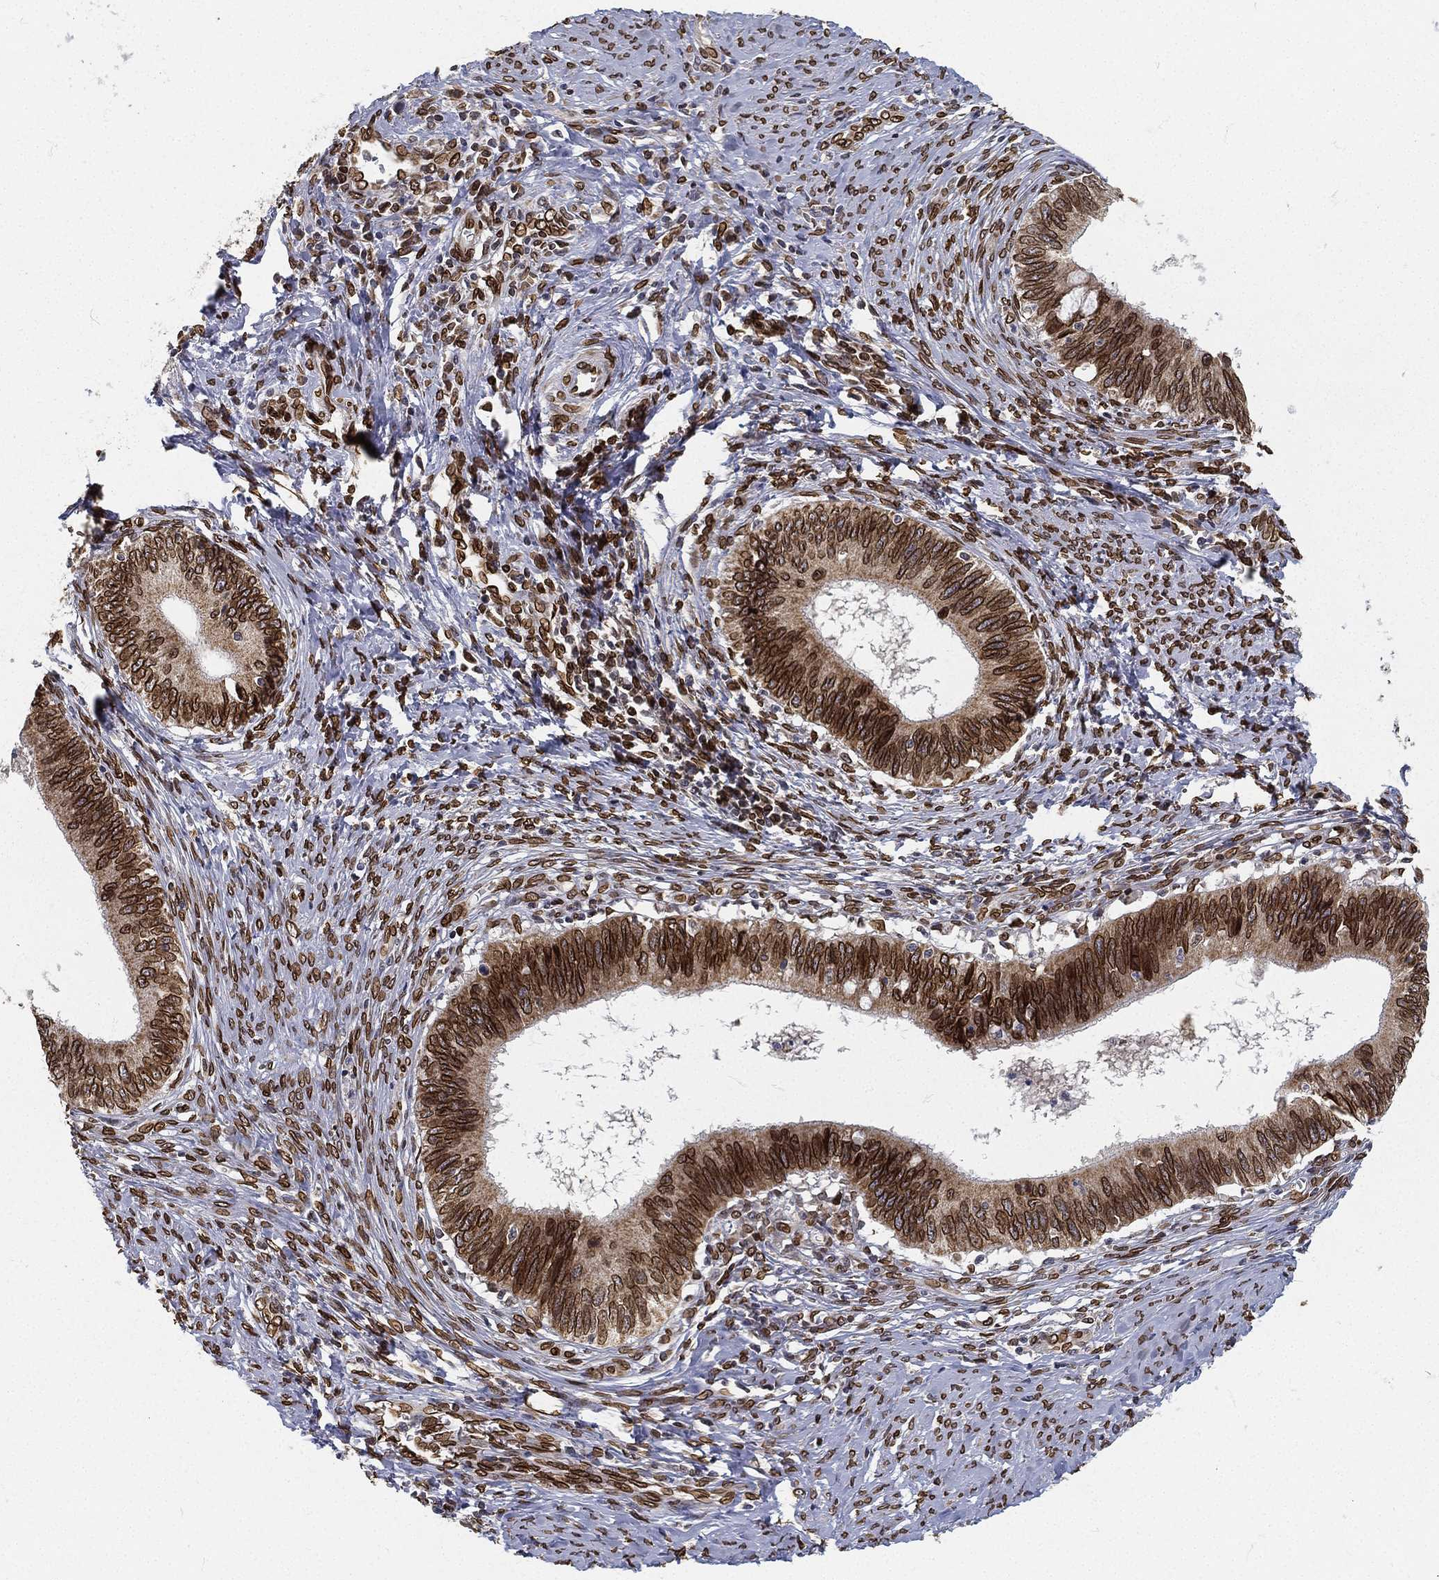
{"staining": {"intensity": "strong", "quantity": ">75%", "location": "cytoplasmic/membranous,nuclear"}, "tissue": "cervical cancer", "cell_type": "Tumor cells", "image_type": "cancer", "snomed": [{"axis": "morphology", "description": "Adenocarcinoma, NOS"}, {"axis": "topography", "description": "Cervix"}], "caption": "A brown stain highlights strong cytoplasmic/membranous and nuclear positivity of a protein in human cervical cancer tumor cells.", "gene": "PALB2", "patient": {"sex": "female", "age": 42}}